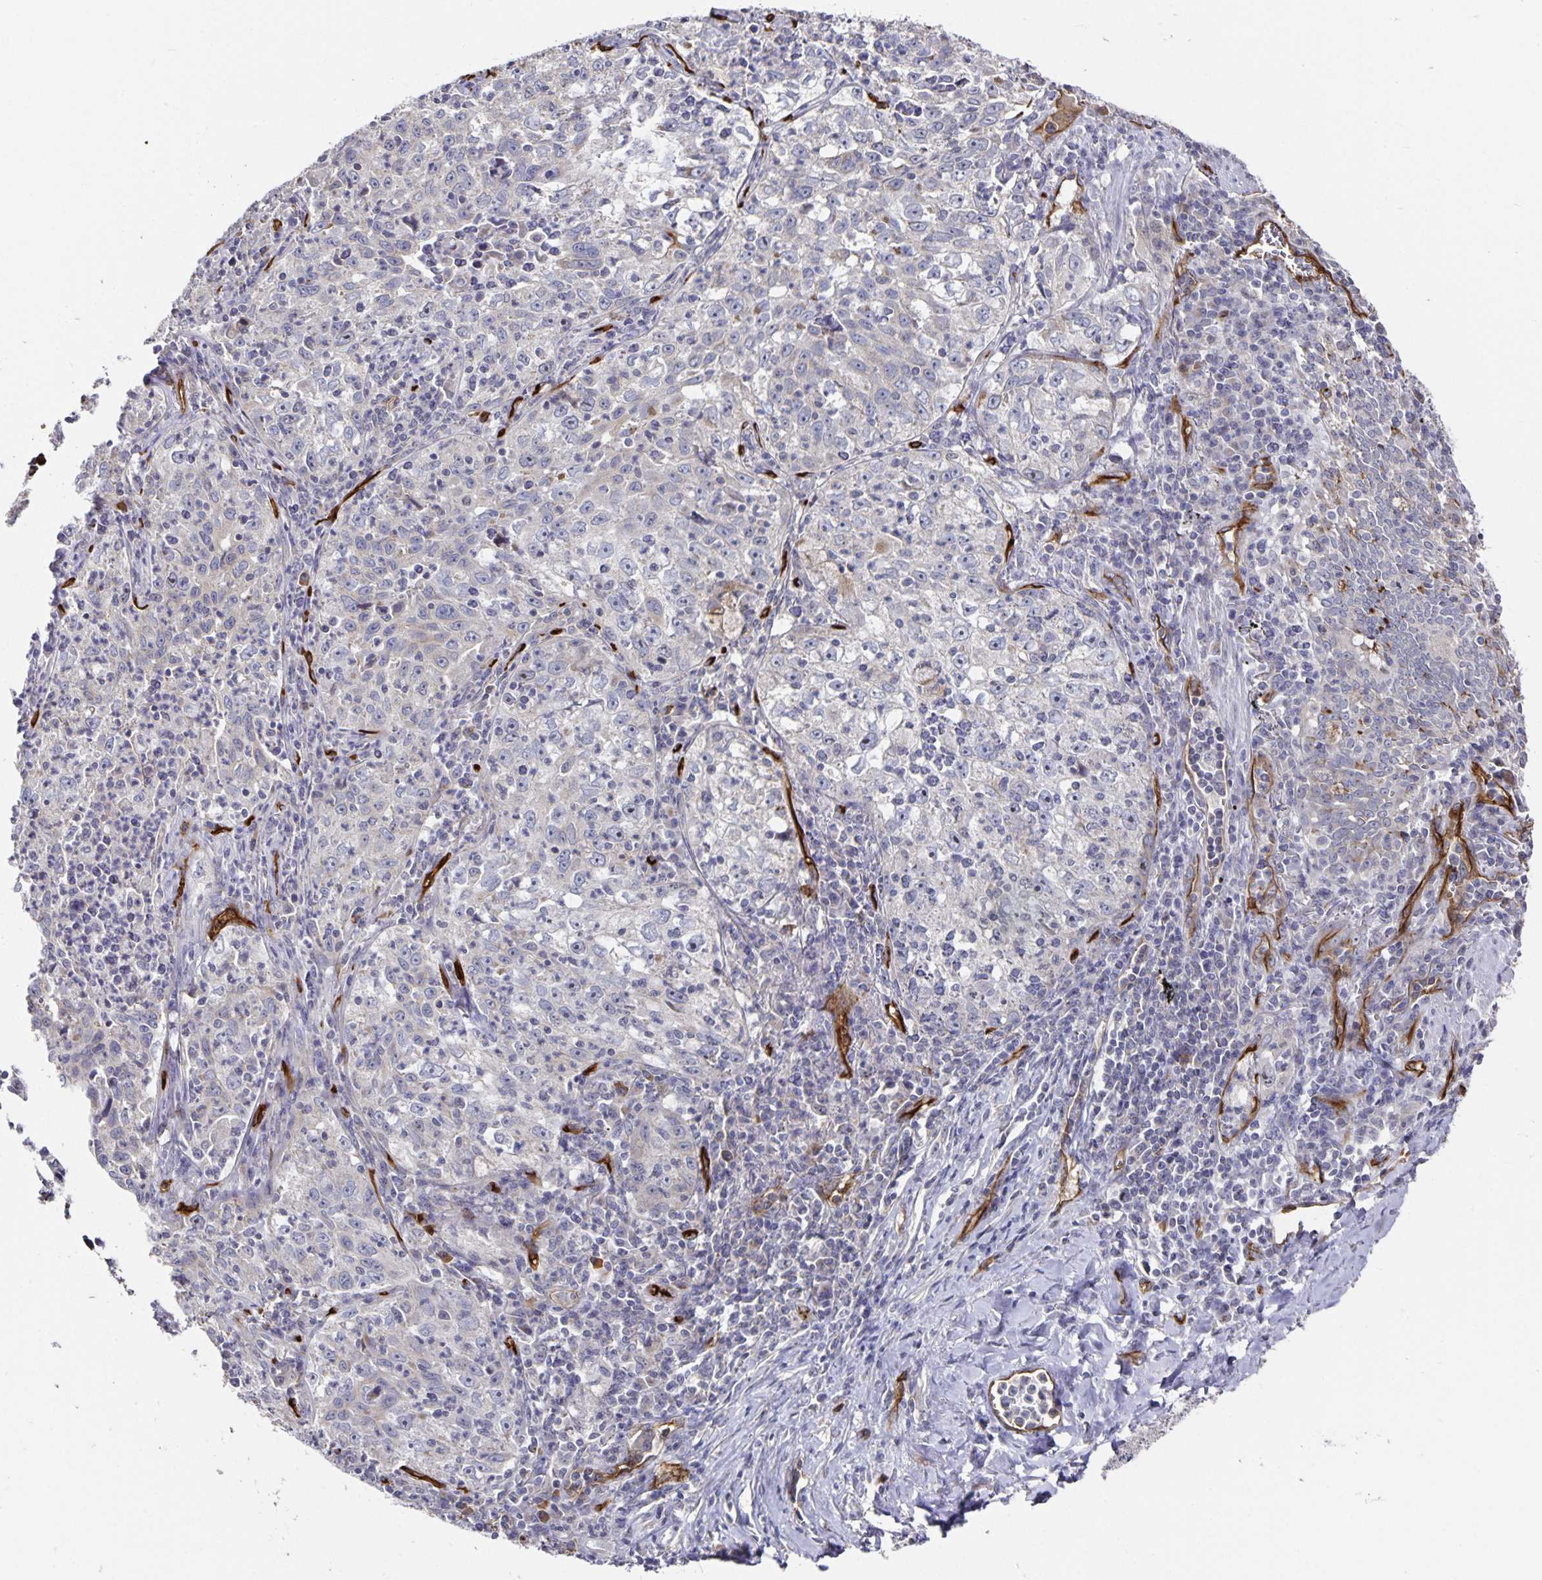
{"staining": {"intensity": "negative", "quantity": "none", "location": "none"}, "tissue": "lung cancer", "cell_type": "Tumor cells", "image_type": "cancer", "snomed": [{"axis": "morphology", "description": "Squamous cell carcinoma, NOS"}, {"axis": "topography", "description": "Lung"}], "caption": "This image is of squamous cell carcinoma (lung) stained with immunohistochemistry to label a protein in brown with the nuclei are counter-stained blue. There is no positivity in tumor cells.", "gene": "PODXL", "patient": {"sex": "male", "age": 71}}